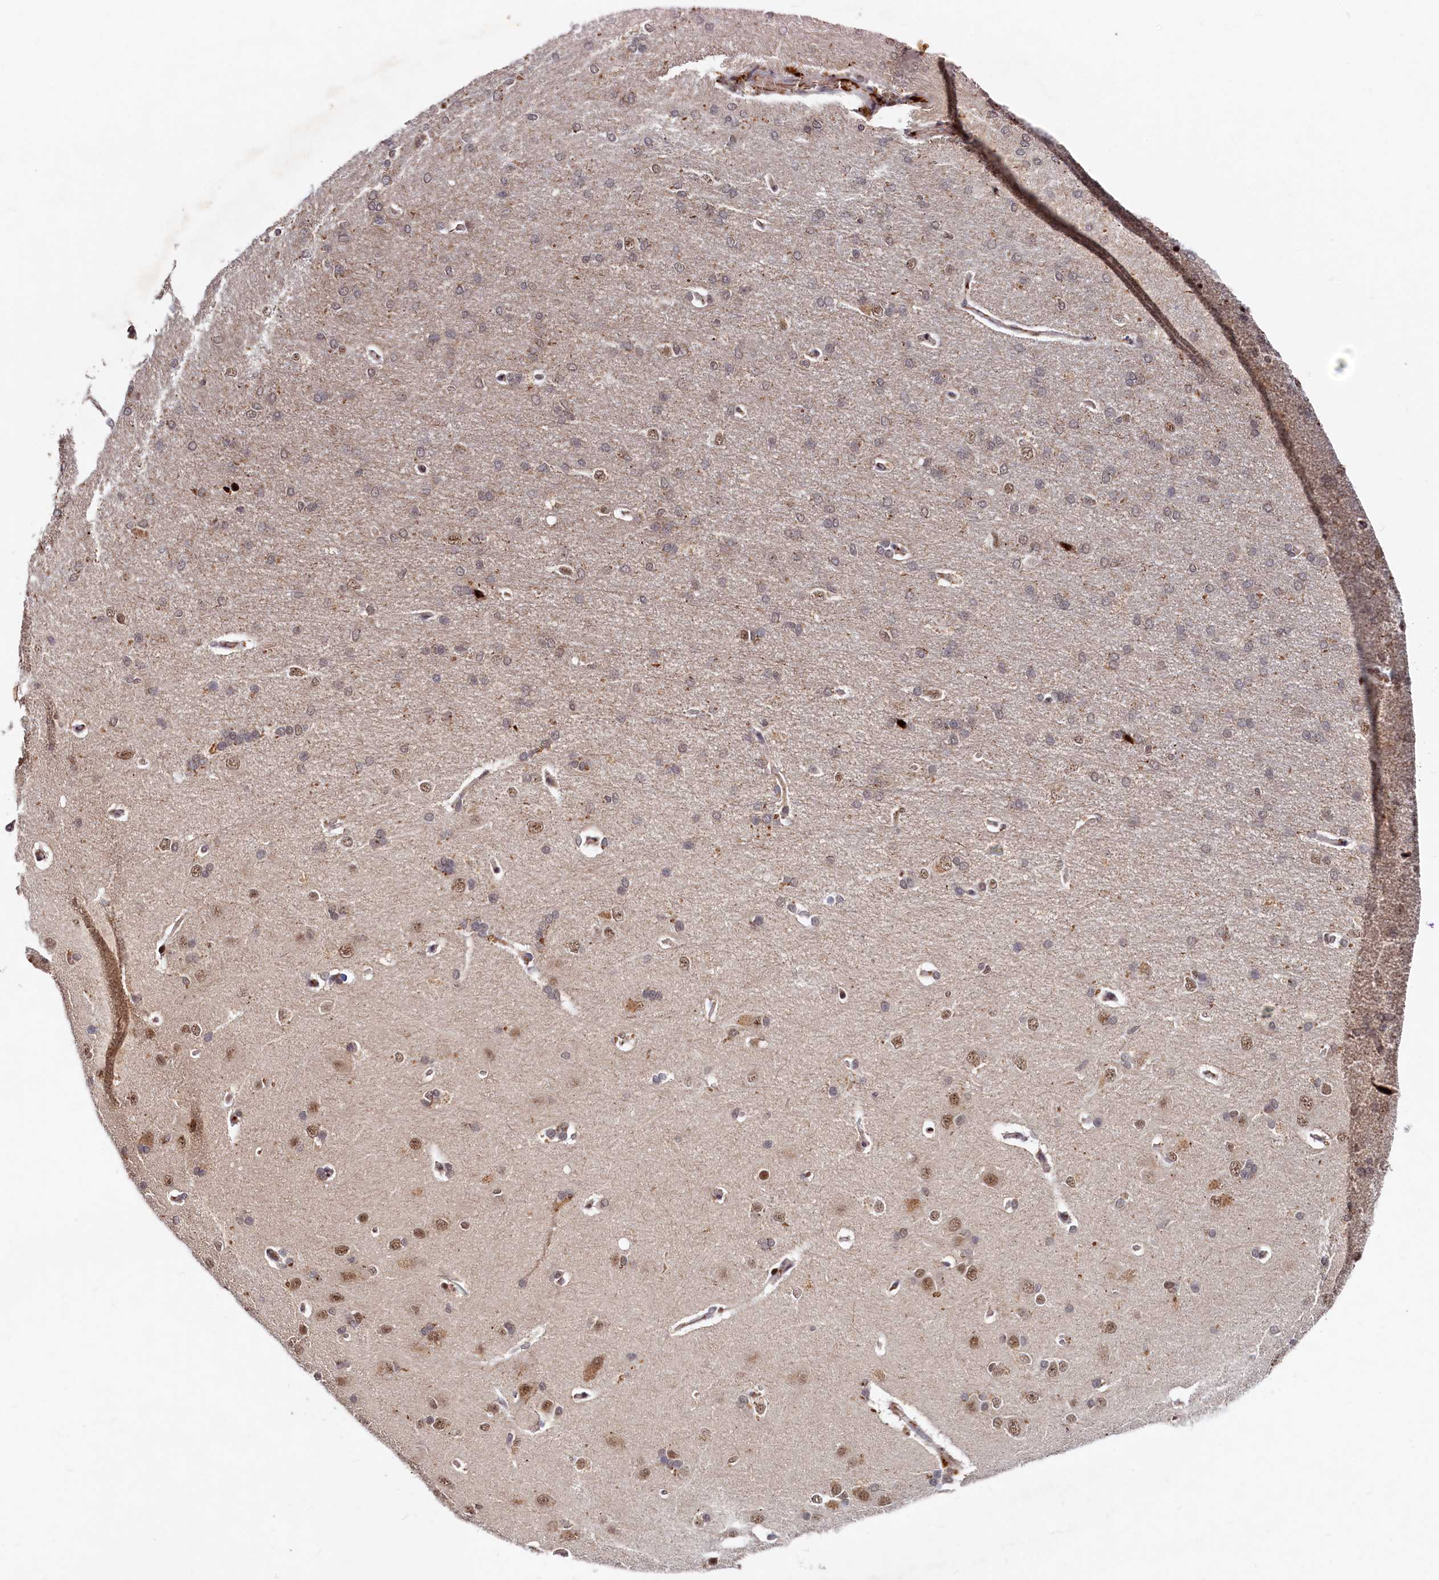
{"staining": {"intensity": "weak", "quantity": ">75%", "location": "cytoplasmic/membranous"}, "tissue": "cerebral cortex", "cell_type": "Endothelial cells", "image_type": "normal", "snomed": [{"axis": "morphology", "description": "Normal tissue, NOS"}, {"axis": "topography", "description": "Cerebral cortex"}], "caption": "Immunohistochemistry (IHC) photomicrograph of benign cerebral cortex stained for a protein (brown), which reveals low levels of weak cytoplasmic/membranous positivity in approximately >75% of endothelial cells.", "gene": "TRAPPC4", "patient": {"sex": "male", "age": 62}}